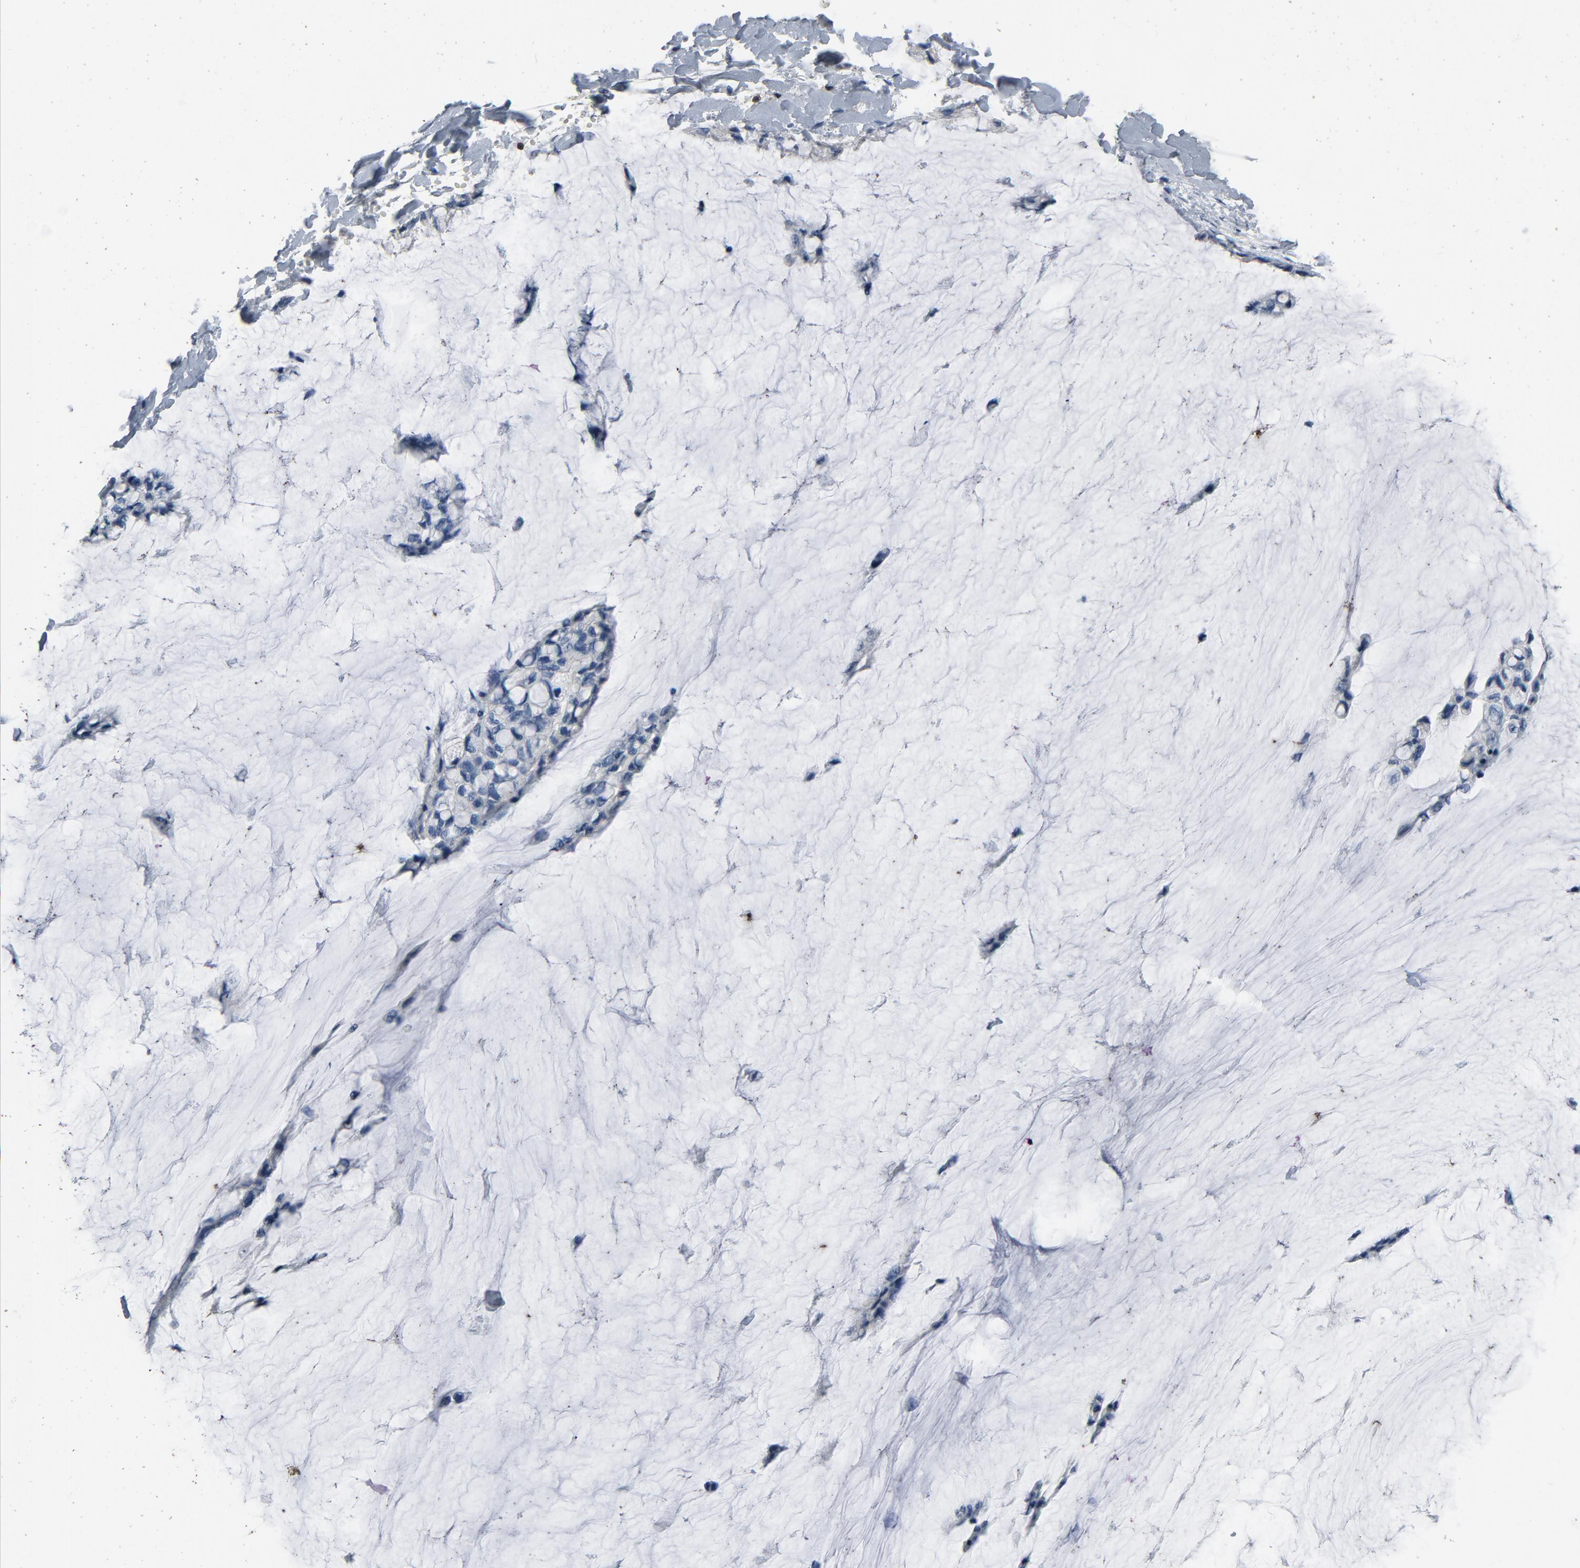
{"staining": {"intensity": "negative", "quantity": "none", "location": "none"}, "tissue": "ovarian cancer", "cell_type": "Tumor cells", "image_type": "cancer", "snomed": [{"axis": "morphology", "description": "Cystadenocarcinoma, mucinous, NOS"}, {"axis": "topography", "description": "Ovary"}], "caption": "DAB immunohistochemical staining of human mucinous cystadenocarcinoma (ovarian) demonstrates no significant positivity in tumor cells.", "gene": "LCK", "patient": {"sex": "female", "age": 39}}